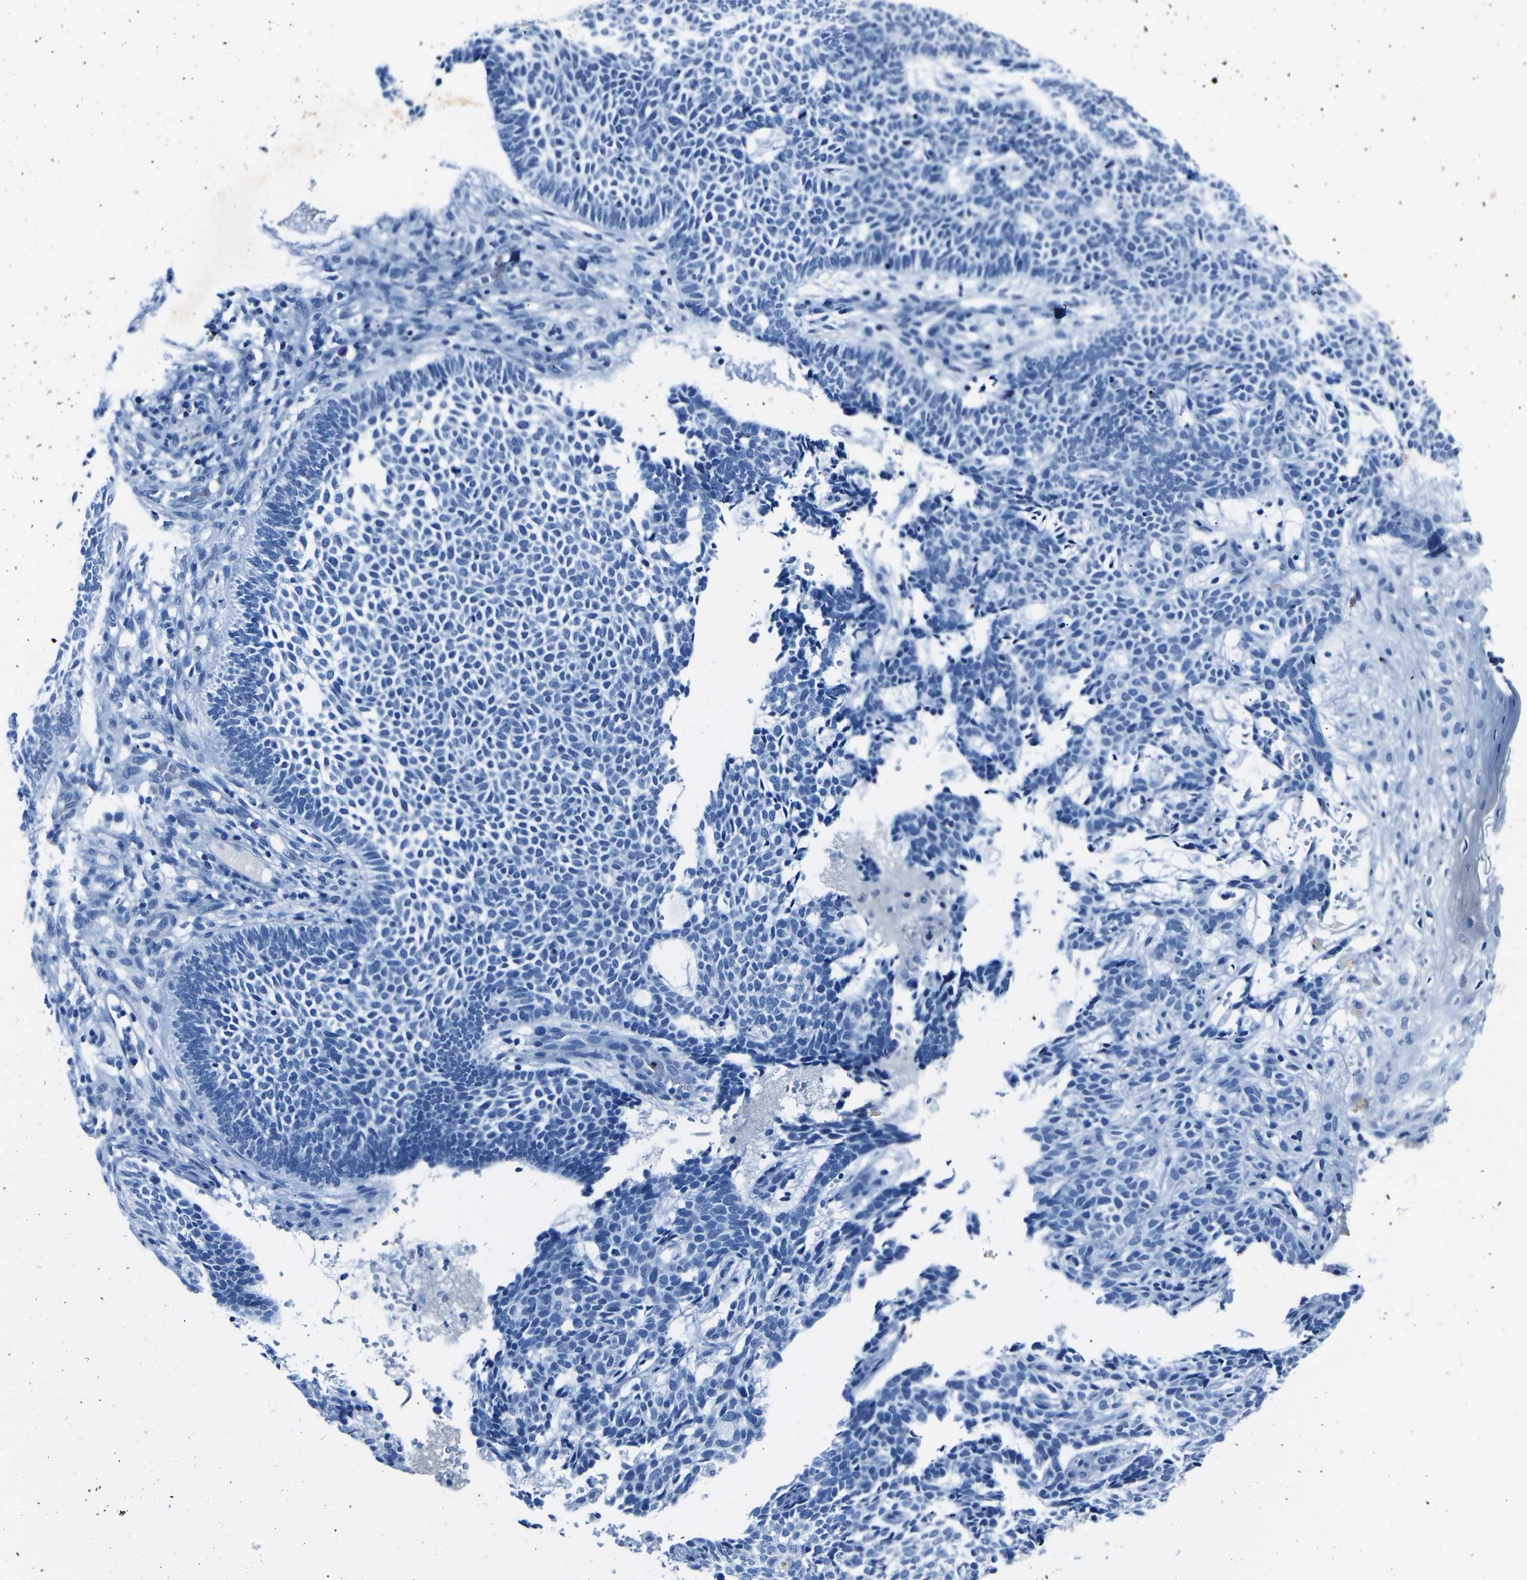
{"staining": {"intensity": "negative", "quantity": "none", "location": "none"}, "tissue": "skin cancer", "cell_type": "Tumor cells", "image_type": "cancer", "snomed": [{"axis": "morphology", "description": "Basal cell carcinoma"}, {"axis": "topography", "description": "Skin"}], "caption": "DAB immunohistochemical staining of human skin basal cell carcinoma demonstrates no significant positivity in tumor cells. (DAB IHC, high magnification).", "gene": "CLDN11", "patient": {"sex": "male", "age": 87}}